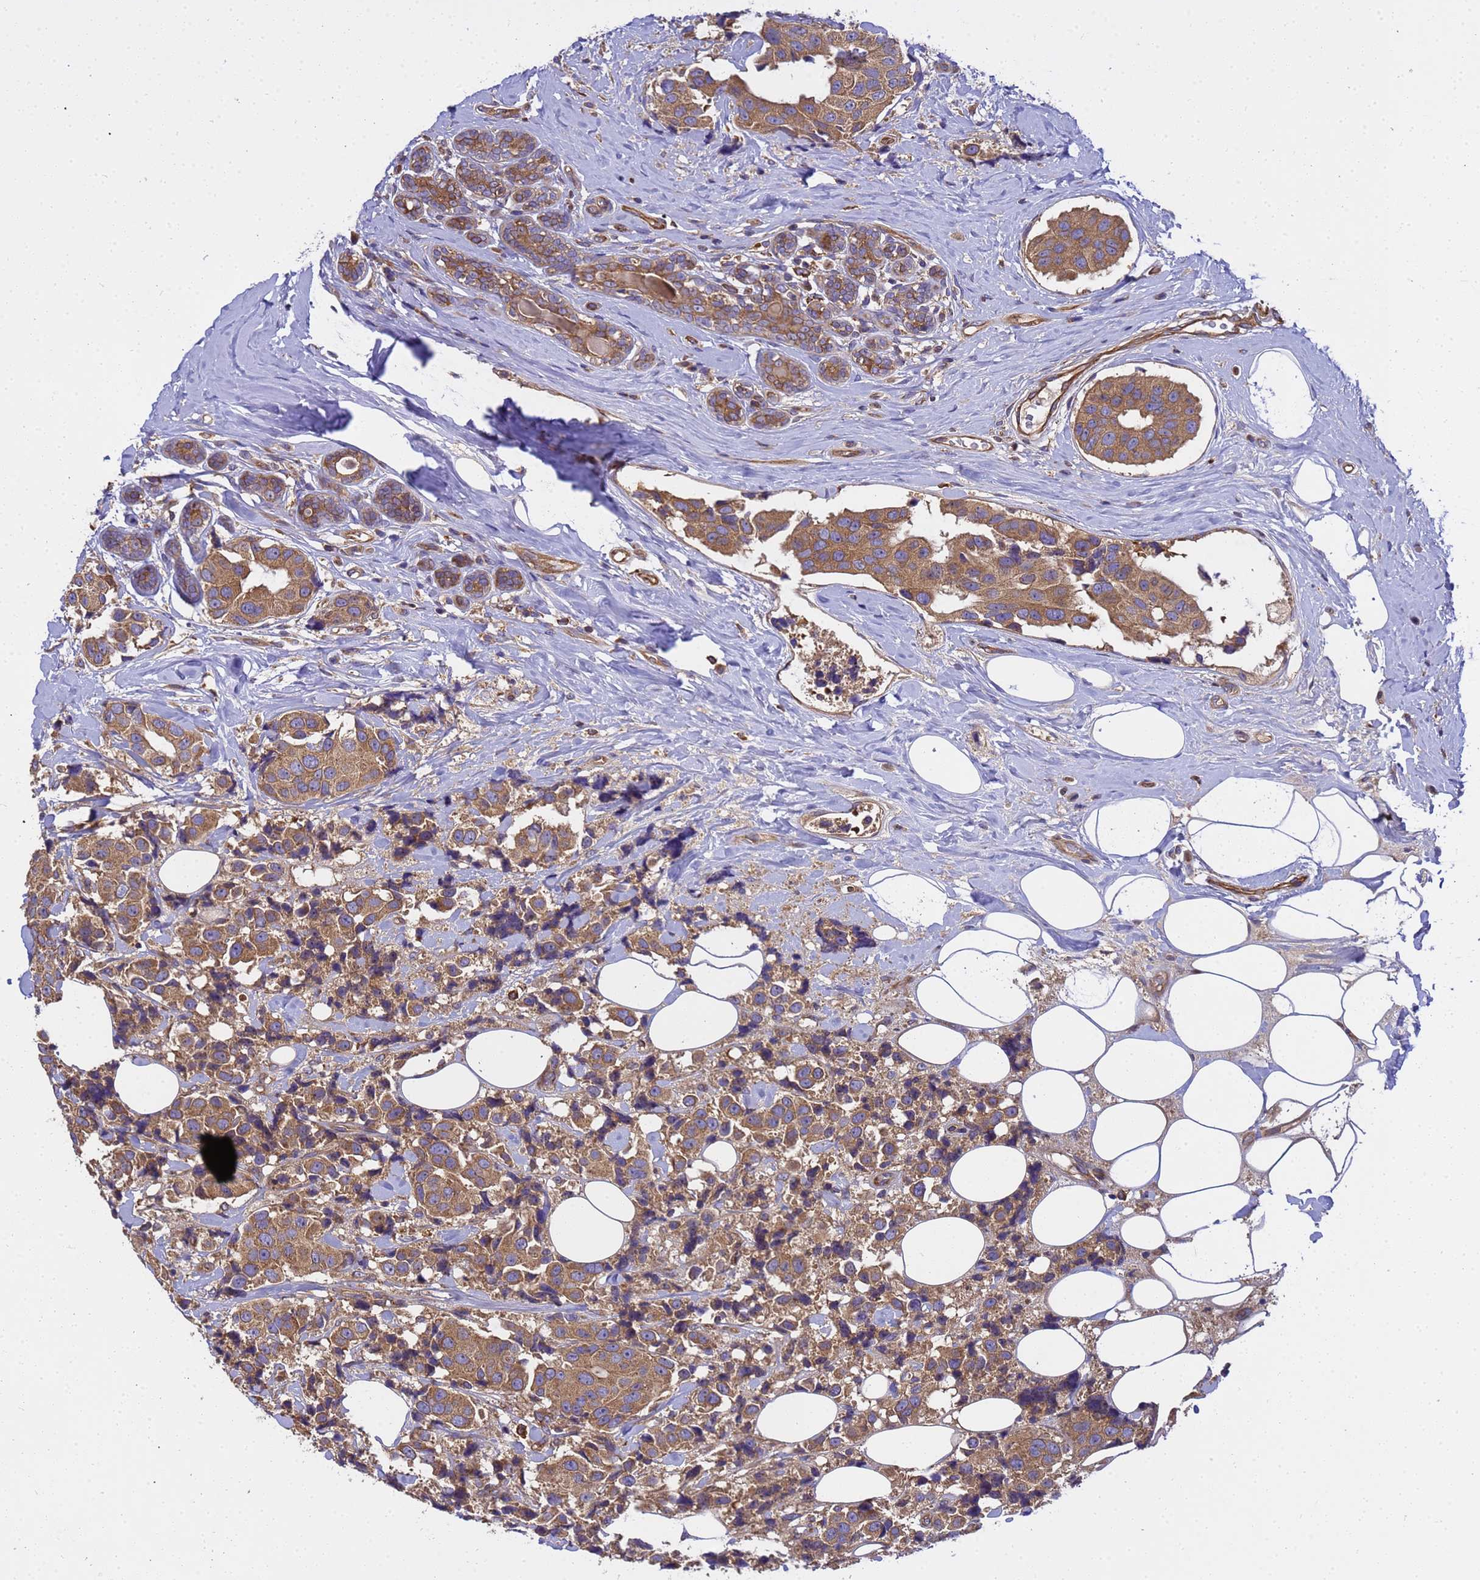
{"staining": {"intensity": "moderate", "quantity": ">75%", "location": "cytoplasmic/membranous"}, "tissue": "breast cancer", "cell_type": "Tumor cells", "image_type": "cancer", "snomed": [{"axis": "morphology", "description": "Normal tissue, NOS"}, {"axis": "morphology", "description": "Duct carcinoma"}, {"axis": "topography", "description": "Breast"}], "caption": "Immunohistochemical staining of human breast invasive ductal carcinoma reveals medium levels of moderate cytoplasmic/membranous positivity in about >75% of tumor cells.", "gene": "BECN1", "patient": {"sex": "female", "age": 39}}